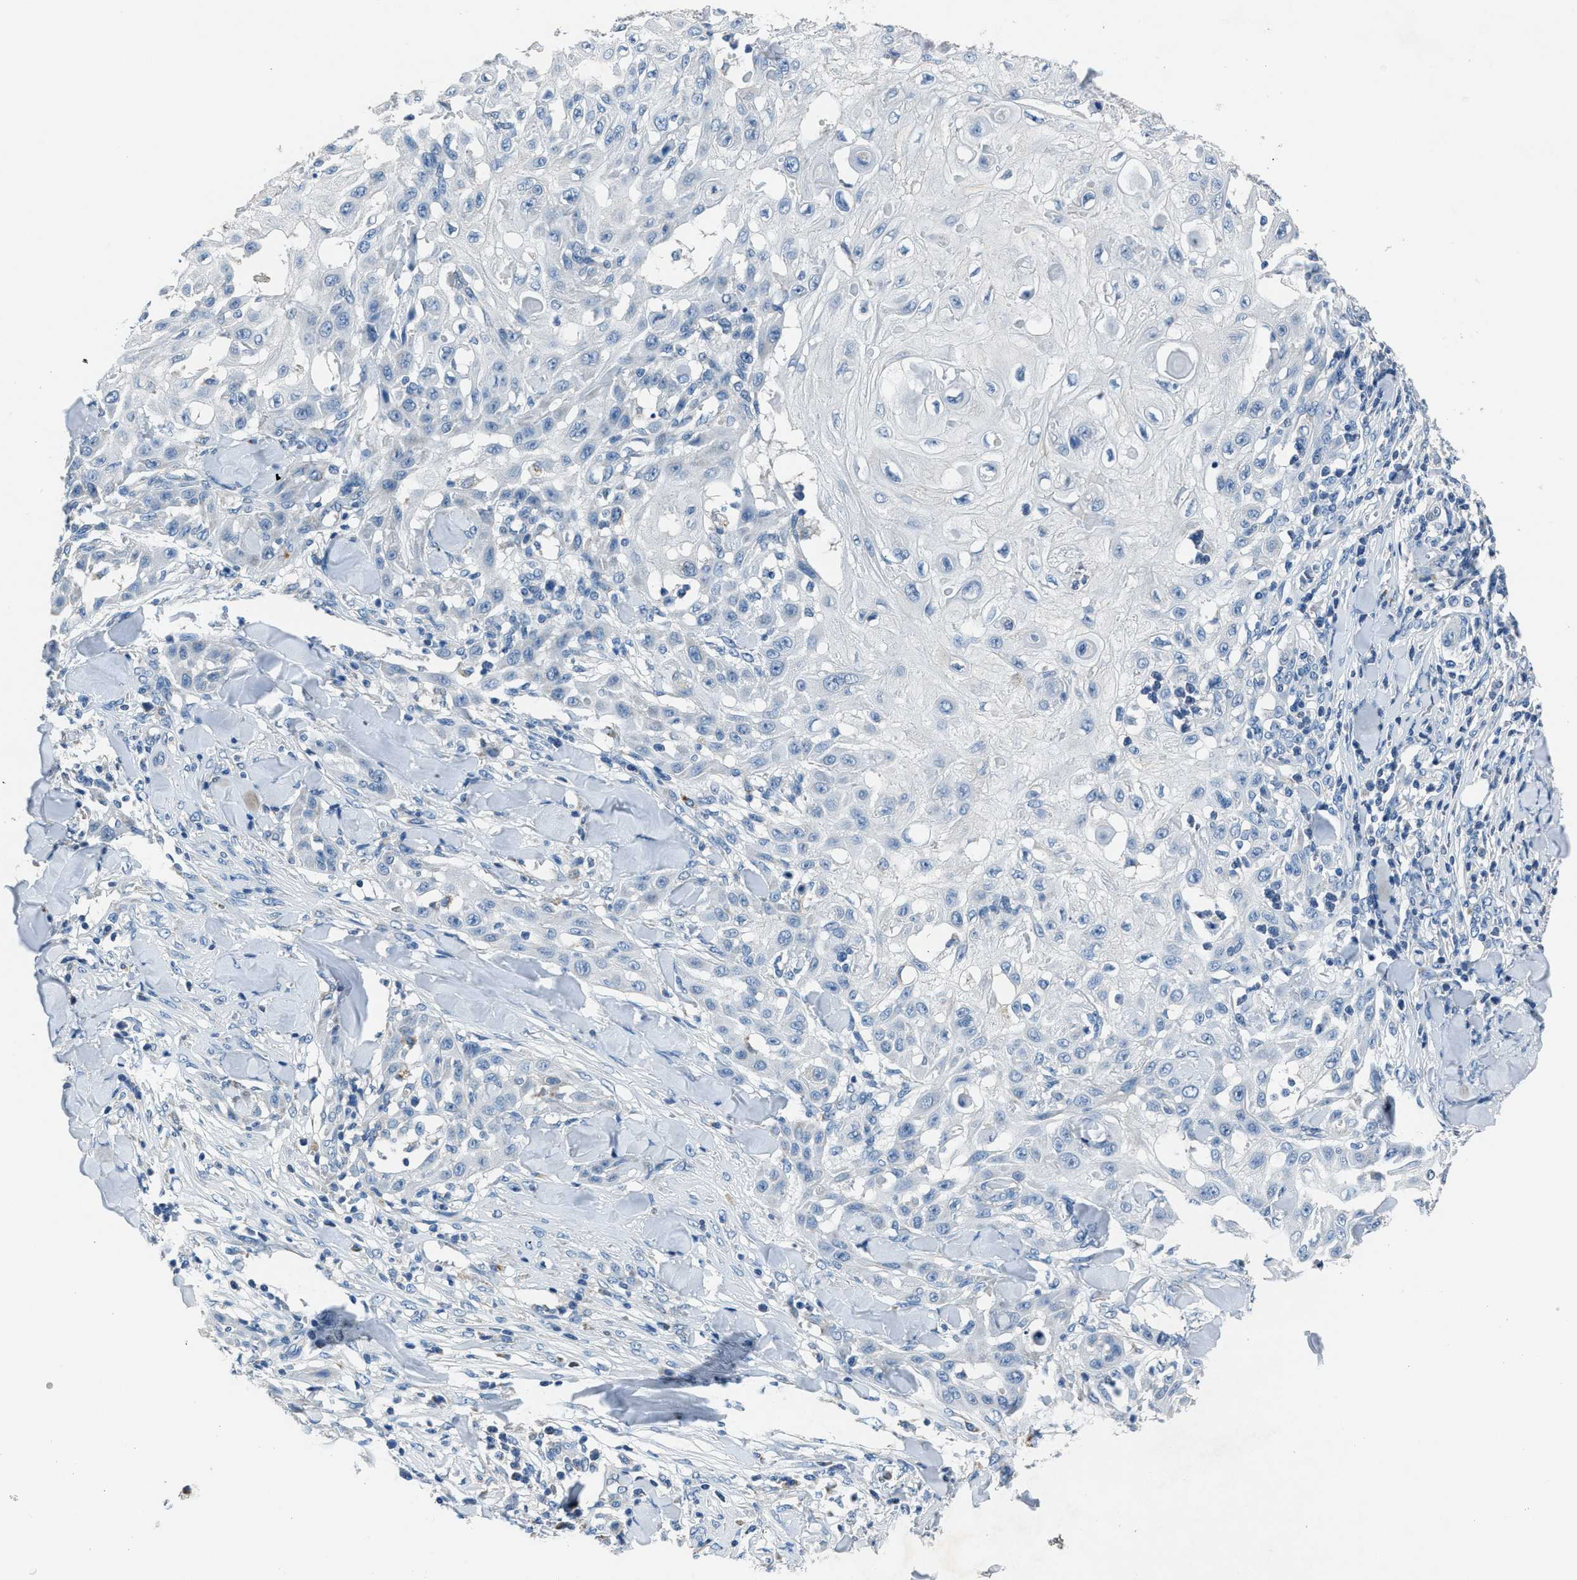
{"staining": {"intensity": "negative", "quantity": "none", "location": "none"}, "tissue": "skin cancer", "cell_type": "Tumor cells", "image_type": "cancer", "snomed": [{"axis": "morphology", "description": "Squamous cell carcinoma, NOS"}, {"axis": "topography", "description": "Skin"}], "caption": "DAB (3,3'-diaminobenzidine) immunohistochemical staining of human skin cancer demonstrates no significant expression in tumor cells.", "gene": "ADAM2", "patient": {"sex": "male", "age": 24}}